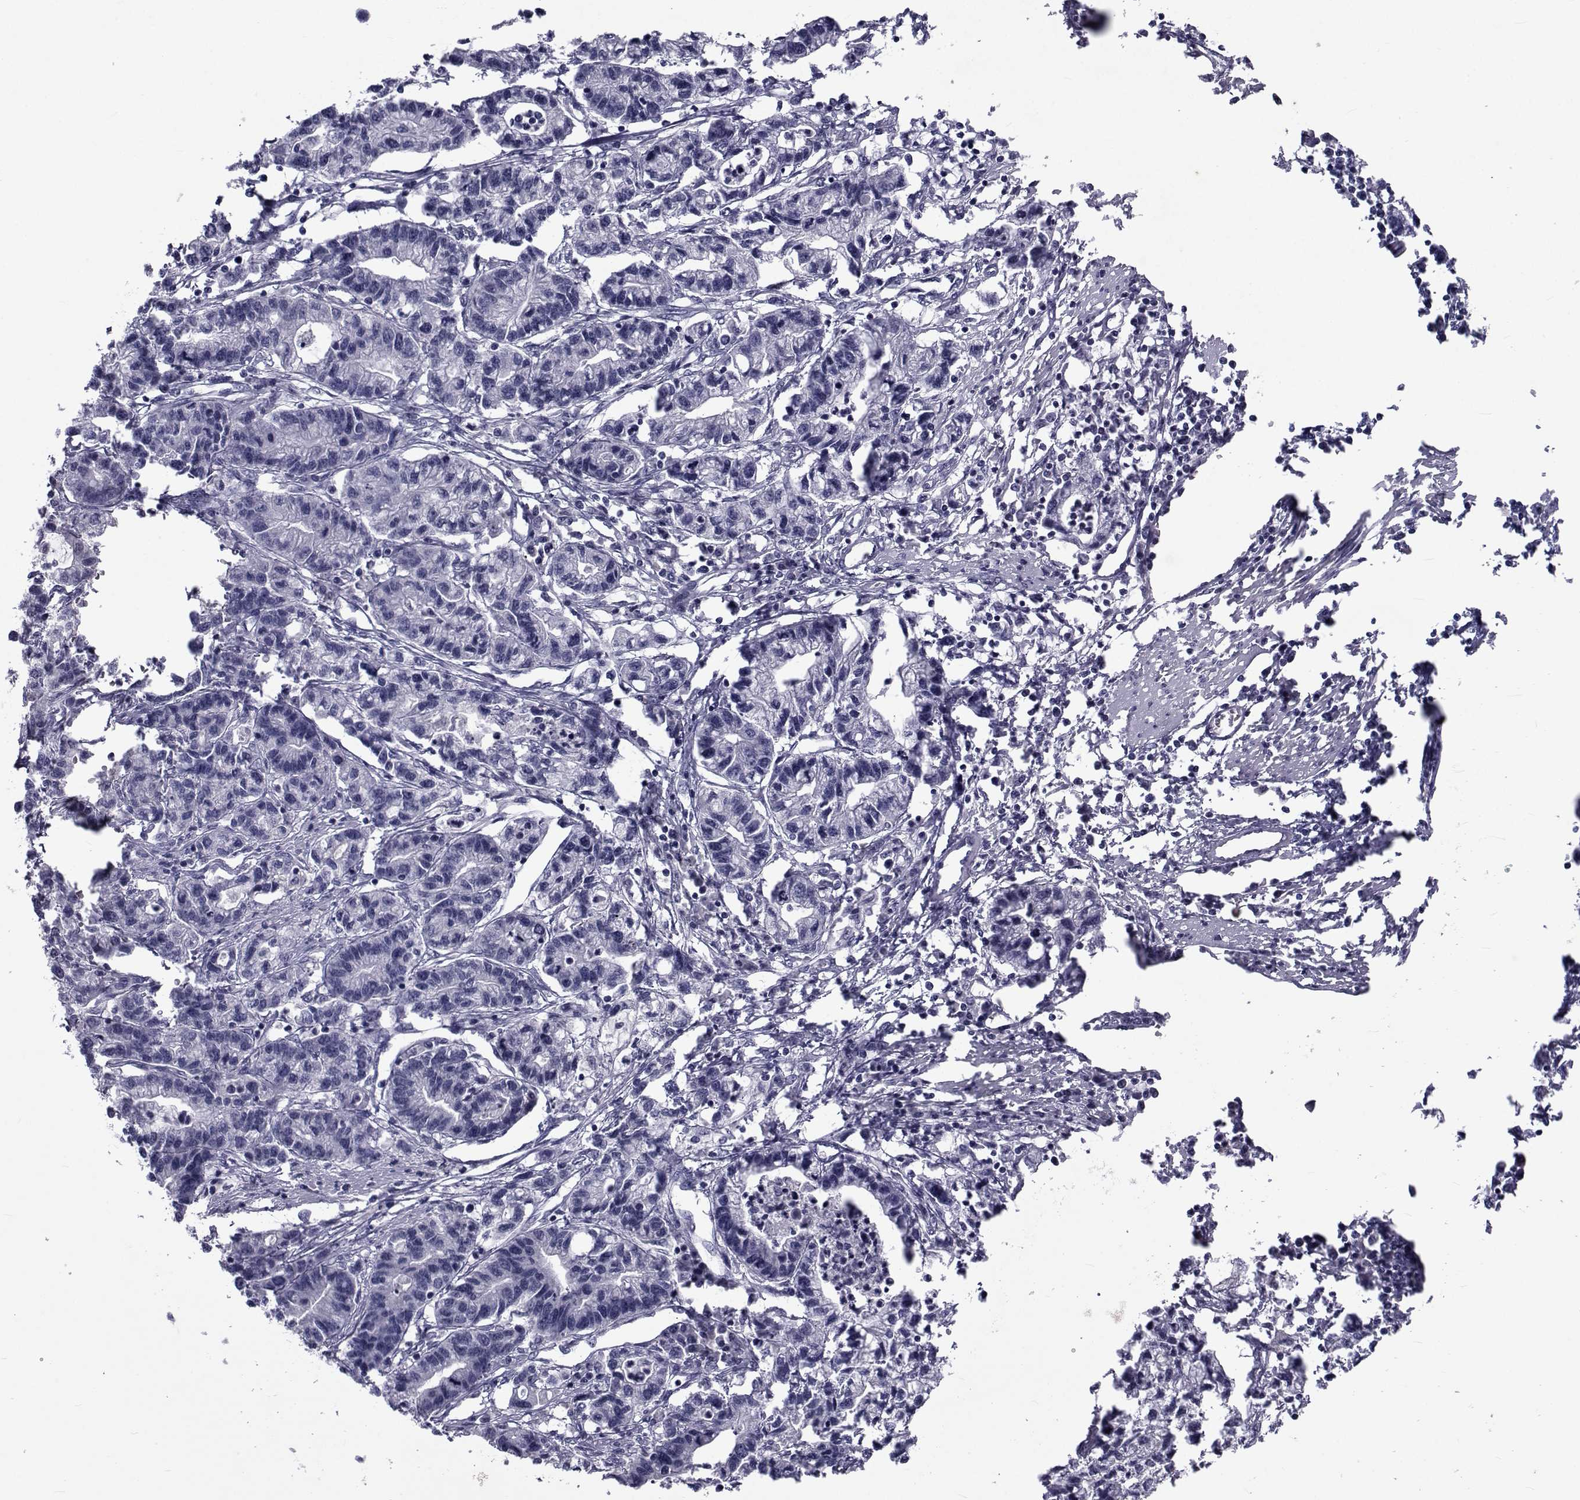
{"staining": {"intensity": "negative", "quantity": "none", "location": "none"}, "tissue": "stomach cancer", "cell_type": "Tumor cells", "image_type": "cancer", "snomed": [{"axis": "morphology", "description": "Adenocarcinoma, NOS"}, {"axis": "topography", "description": "Stomach"}], "caption": "IHC image of neoplastic tissue: human stomach cancer stained with DAB exhibits no significant protein staining in tumor cells.", "gene": "PAX2", "patient": {"sex": "male", "age": 83}}